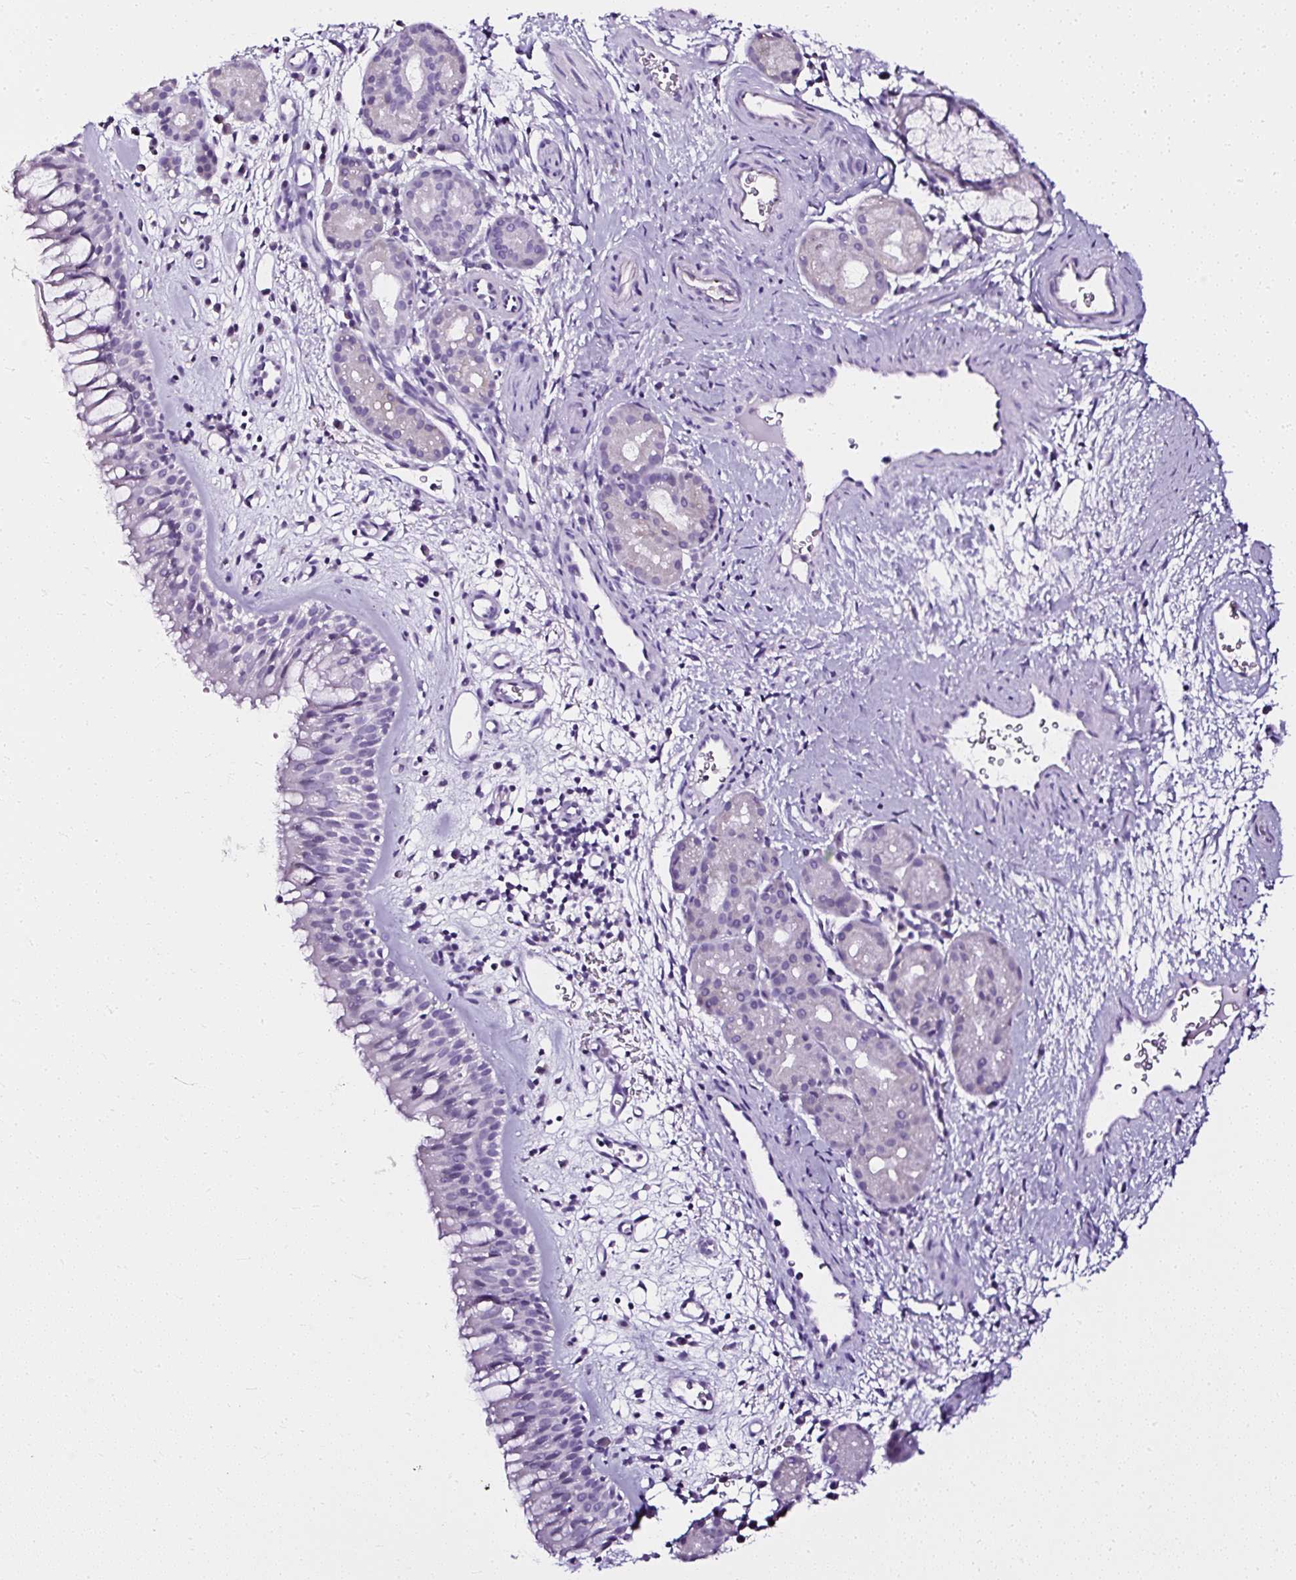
{"staining": {"intensity": "negative", "quantity": "none", "location": "none"}, "tissue": "nasopharynx", "cell_type": "Respiratory epithelial cells", "image_type": "normal", "snomed": [{"axis": "morphology", "description": "Normal tissue, NOS"}, {"axis": "topography", "description": "Nasopharynx"}], "caption": "The image demonstrates no significant expression in respiratory epithelial cells of nasopharynx.", "gene": "ATP2A1", "patient": {"sex": "male", "age": 65}}